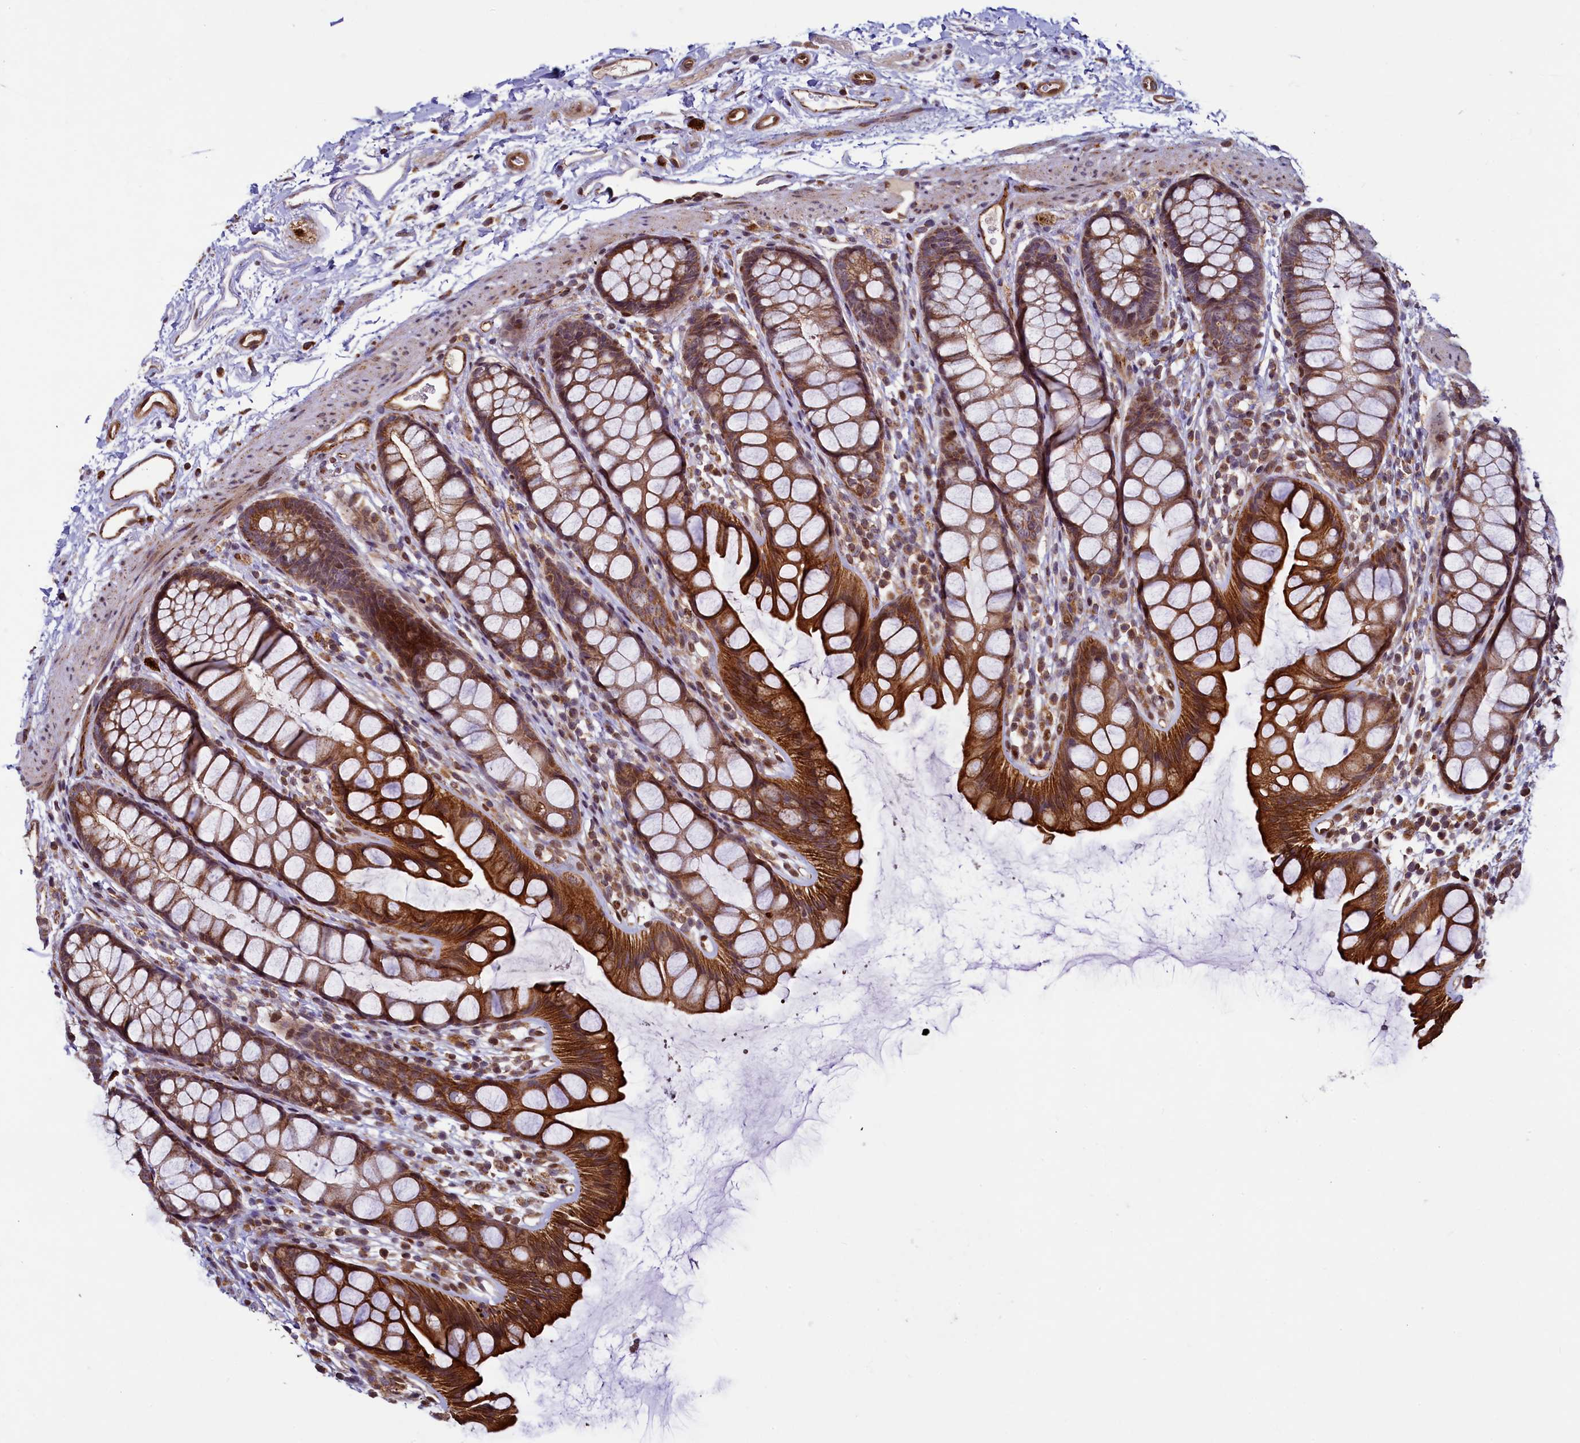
{"staining": {"intensity": "strong", "quantity": ">75%", "location": "cytoplasmic/membranous"}, "tissue": "rectum", "cell_type": "Glandular cells", "image_type": "normal", "snomed": [{"axis": "morphology", "description": "Normal tissue, NOS"}, {"axis": "topography", "description": "Rectum"}], "caption": "Glandular cells exhibit high levels of strong cytoplasmic/membranous staining in approximately >75% of cells in normal human rectum. (Stains: DAB in brown, nuclei in blue, Microscopy: brightfield microscopy at high magnification).", "gene": "ZNF577", "patient": {"sex": "female", "age": 65}}